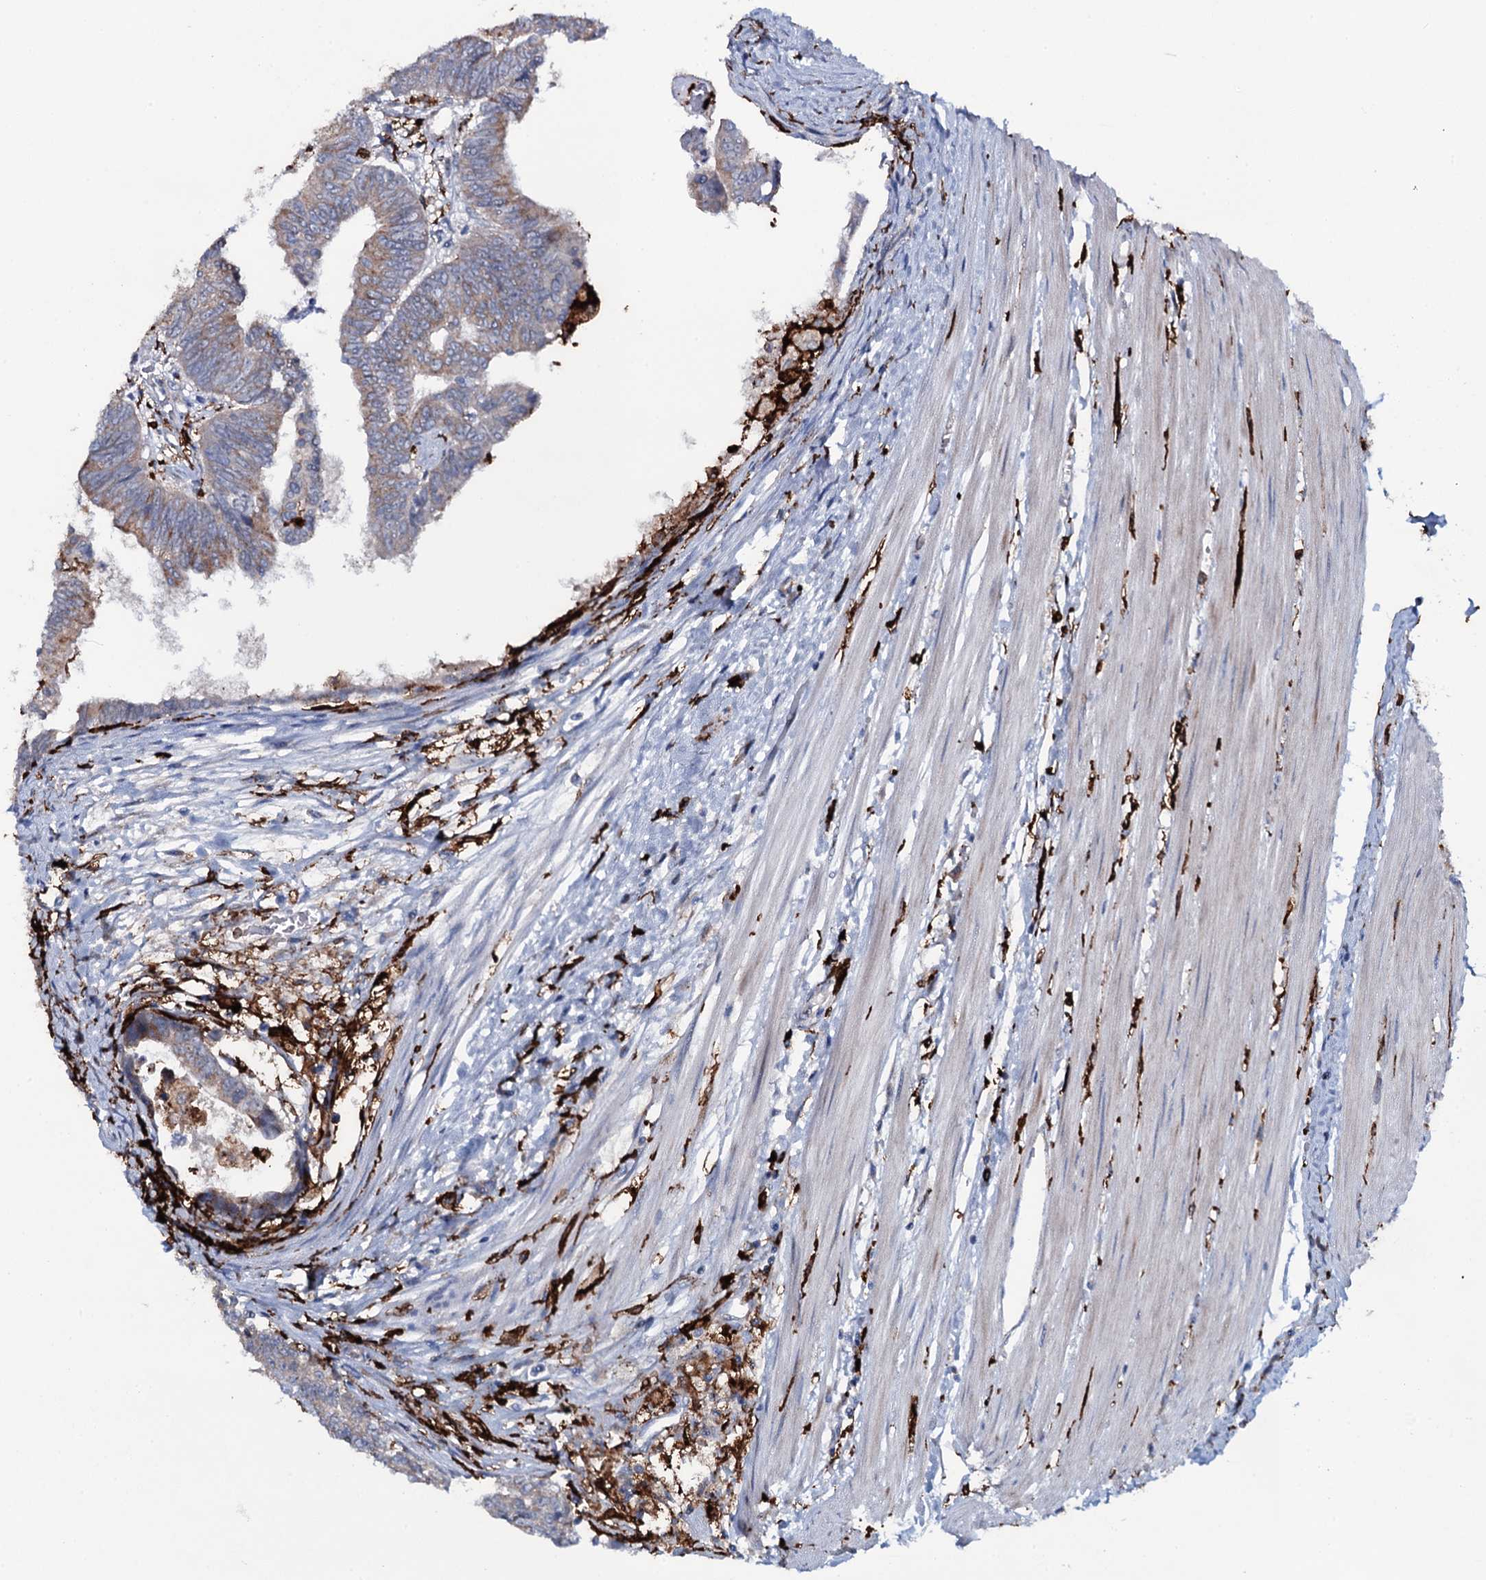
{"staining": {"intensity": "weak", "quantity": ">75%", "location": "cytoplasmic/membranous"}, "tissue": "colorectal cancer", "cell_type": "Tumor cells", "image_type": "cancer", "snomed": [{"axis": "morphology", "description": "Adenocarcinoma, NOS"}, {"axis": "topography", "description": "Rectum"}], "caption": "IHC (DAB) staining of human colorectal adenocarcinoma exhibits weak cytoplasmic/membranous protein positivity in approximately >75% of tumor cells.", "gene": "OSBPL2", "patient": {"sex": "female", "age": 65}}